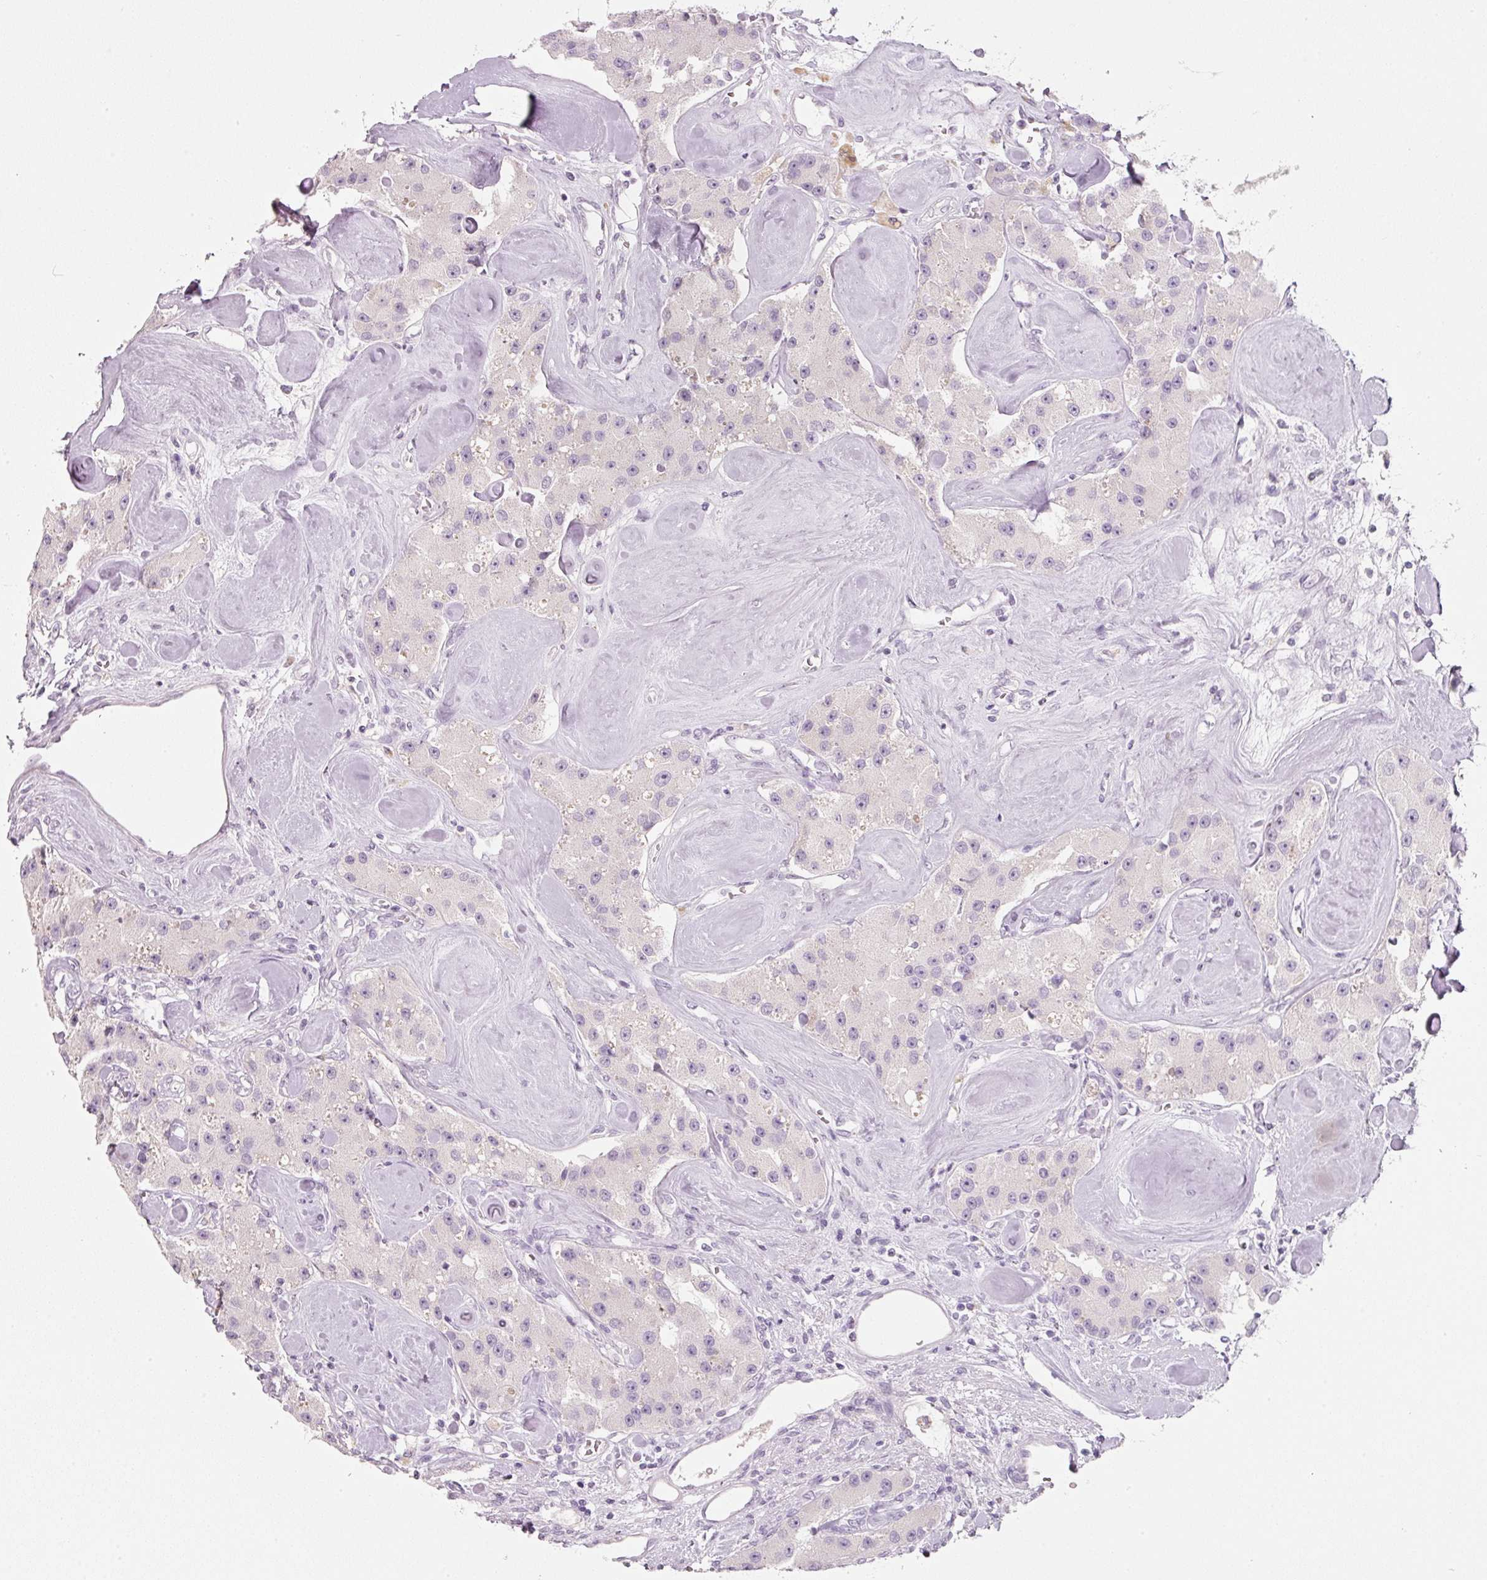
{"staining": {"intensity": "negative", "quantity": "none", "location": "none"}, "tissue": "carcinoid", "cell_type": "Tumor cells", "image_type": "cancer", "snomed": [{"axis": "morphology", "description": "Carcinoid, malignant, NOS"}, {"axis": "topography", "description": "Pancreas"}], "caption": "High magnification brightfield microscopy of carcinoid stained with DAB (3,3'-diaminobenzidine) (brown) and counterstained with hematoxylin (blue): tumor cells show no significant positivity.", "gene": "ENSG00000206549", "patient": {"sex": "male", "age": 41}}